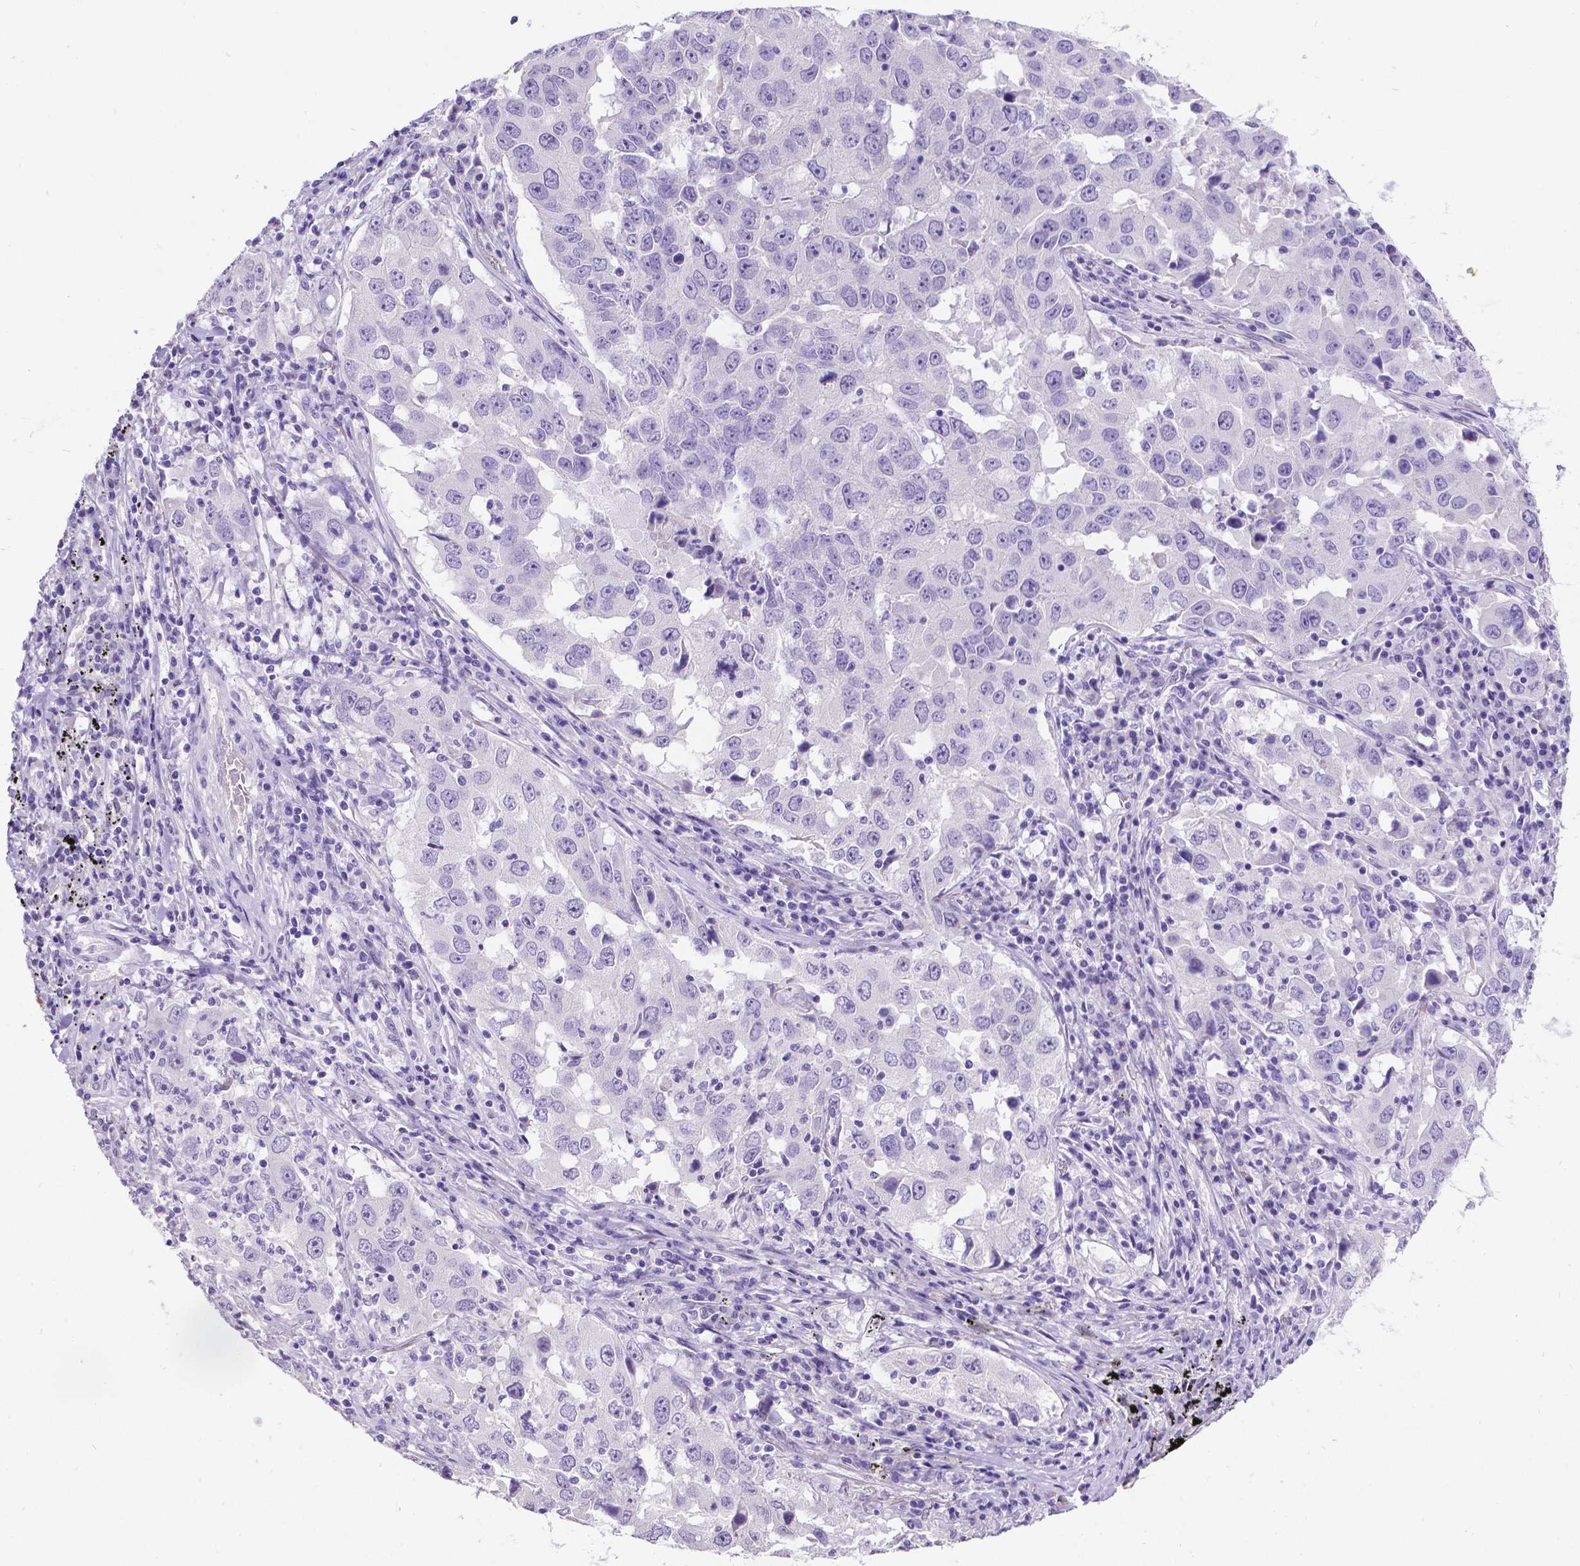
{"staining": {"intensity": "negative", "quantity": "none", "location": "none"}, "tissue": "lung cancer", "cell_type": "Tumor cells", "image_type": "cancer", "snomed": [{"axis": "morphology", "description": "Adenocarcinoma, NOS"}, {"axis": "topography", "description": "Lung"}], "caption": "IHC micrograph of neoplastic tissue: human lung cancer stained with DAB shows no significant protein staining in tumor cells. Brightfield microscopy of immunohistochemistry (IHC) stained with DAB (brown) and hematoxylin (blue), captured at high magnification.", "gene": "SATB2", "patient": {"sex": "male", "age": 73}}